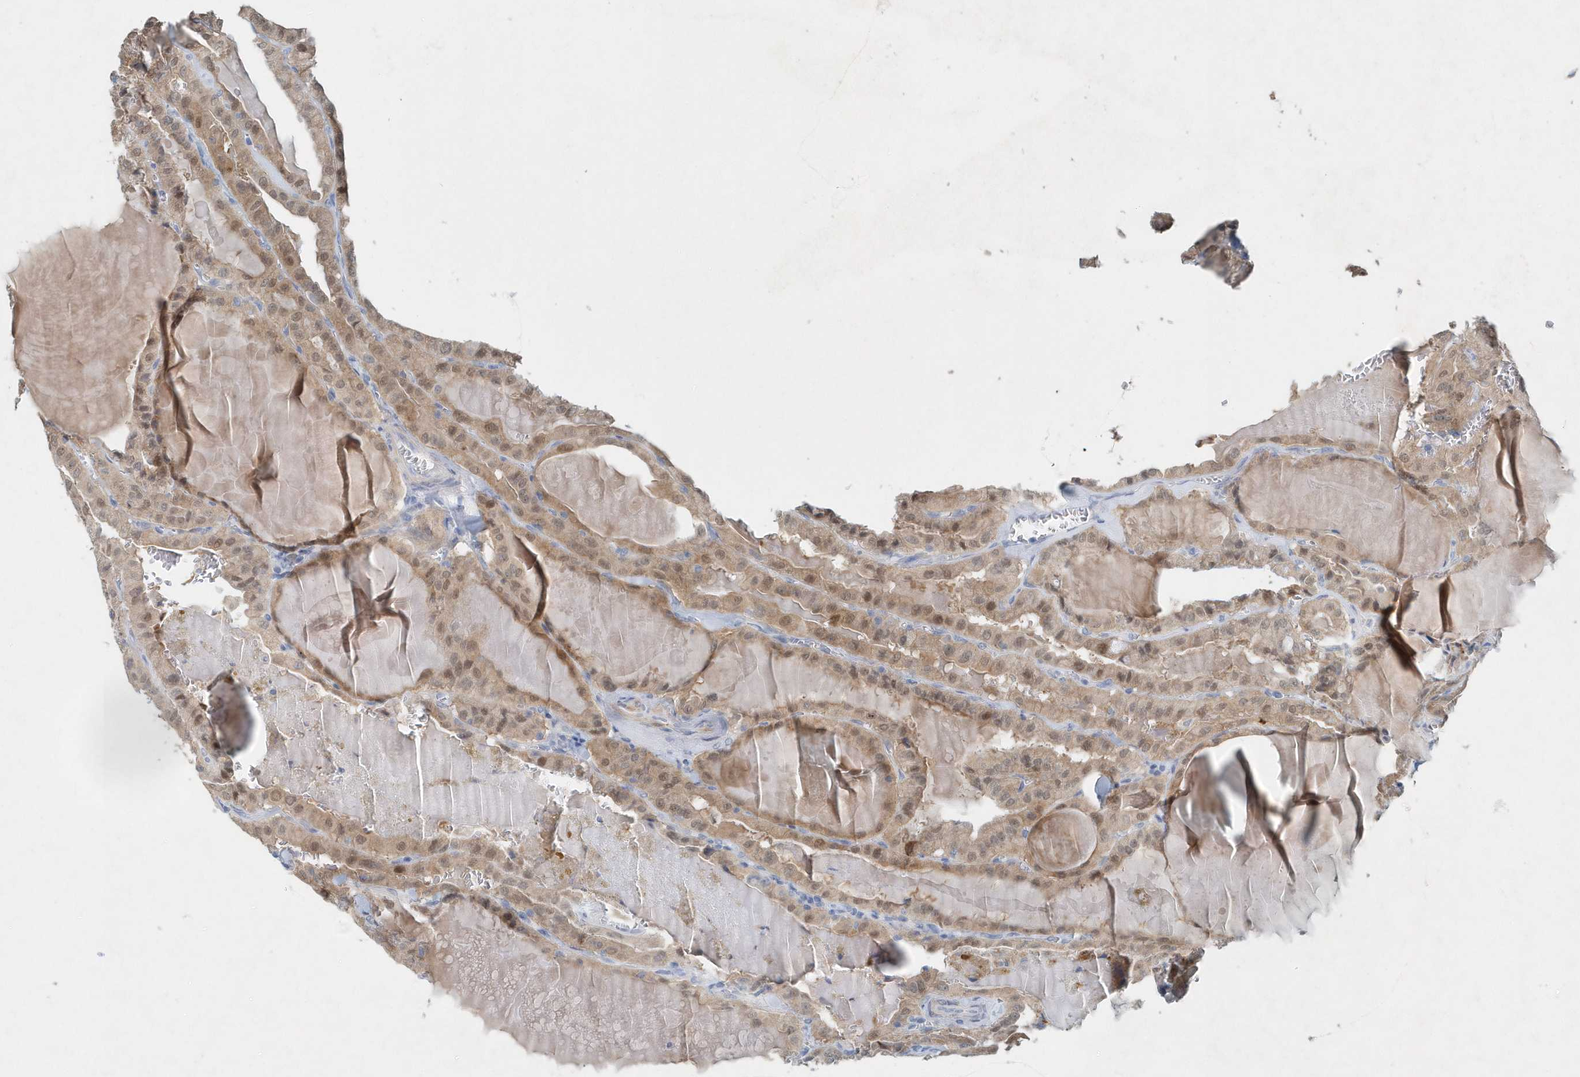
{"staining": {"intensity": "weak", "quantity": "25%-75%", "location": "cytoplasmic/membranous,nuclear"}, "tissue": "thyroid cancer", "cell_type": "Tumor cells", "image_type": "cancer", "snomed": [{"axis": "morphology", "description": "Papillary adenocarcinoma, NOS"}, {"axis": "topography", "description": "Thyroid gland"}], "caption": "Human thyroid cancer (papillary adenocarcinoma) stained with a protein marker shows weak staining in tumor cells.", "gene": "PFN2", "patient": {"sex": "male", "age": 52}}